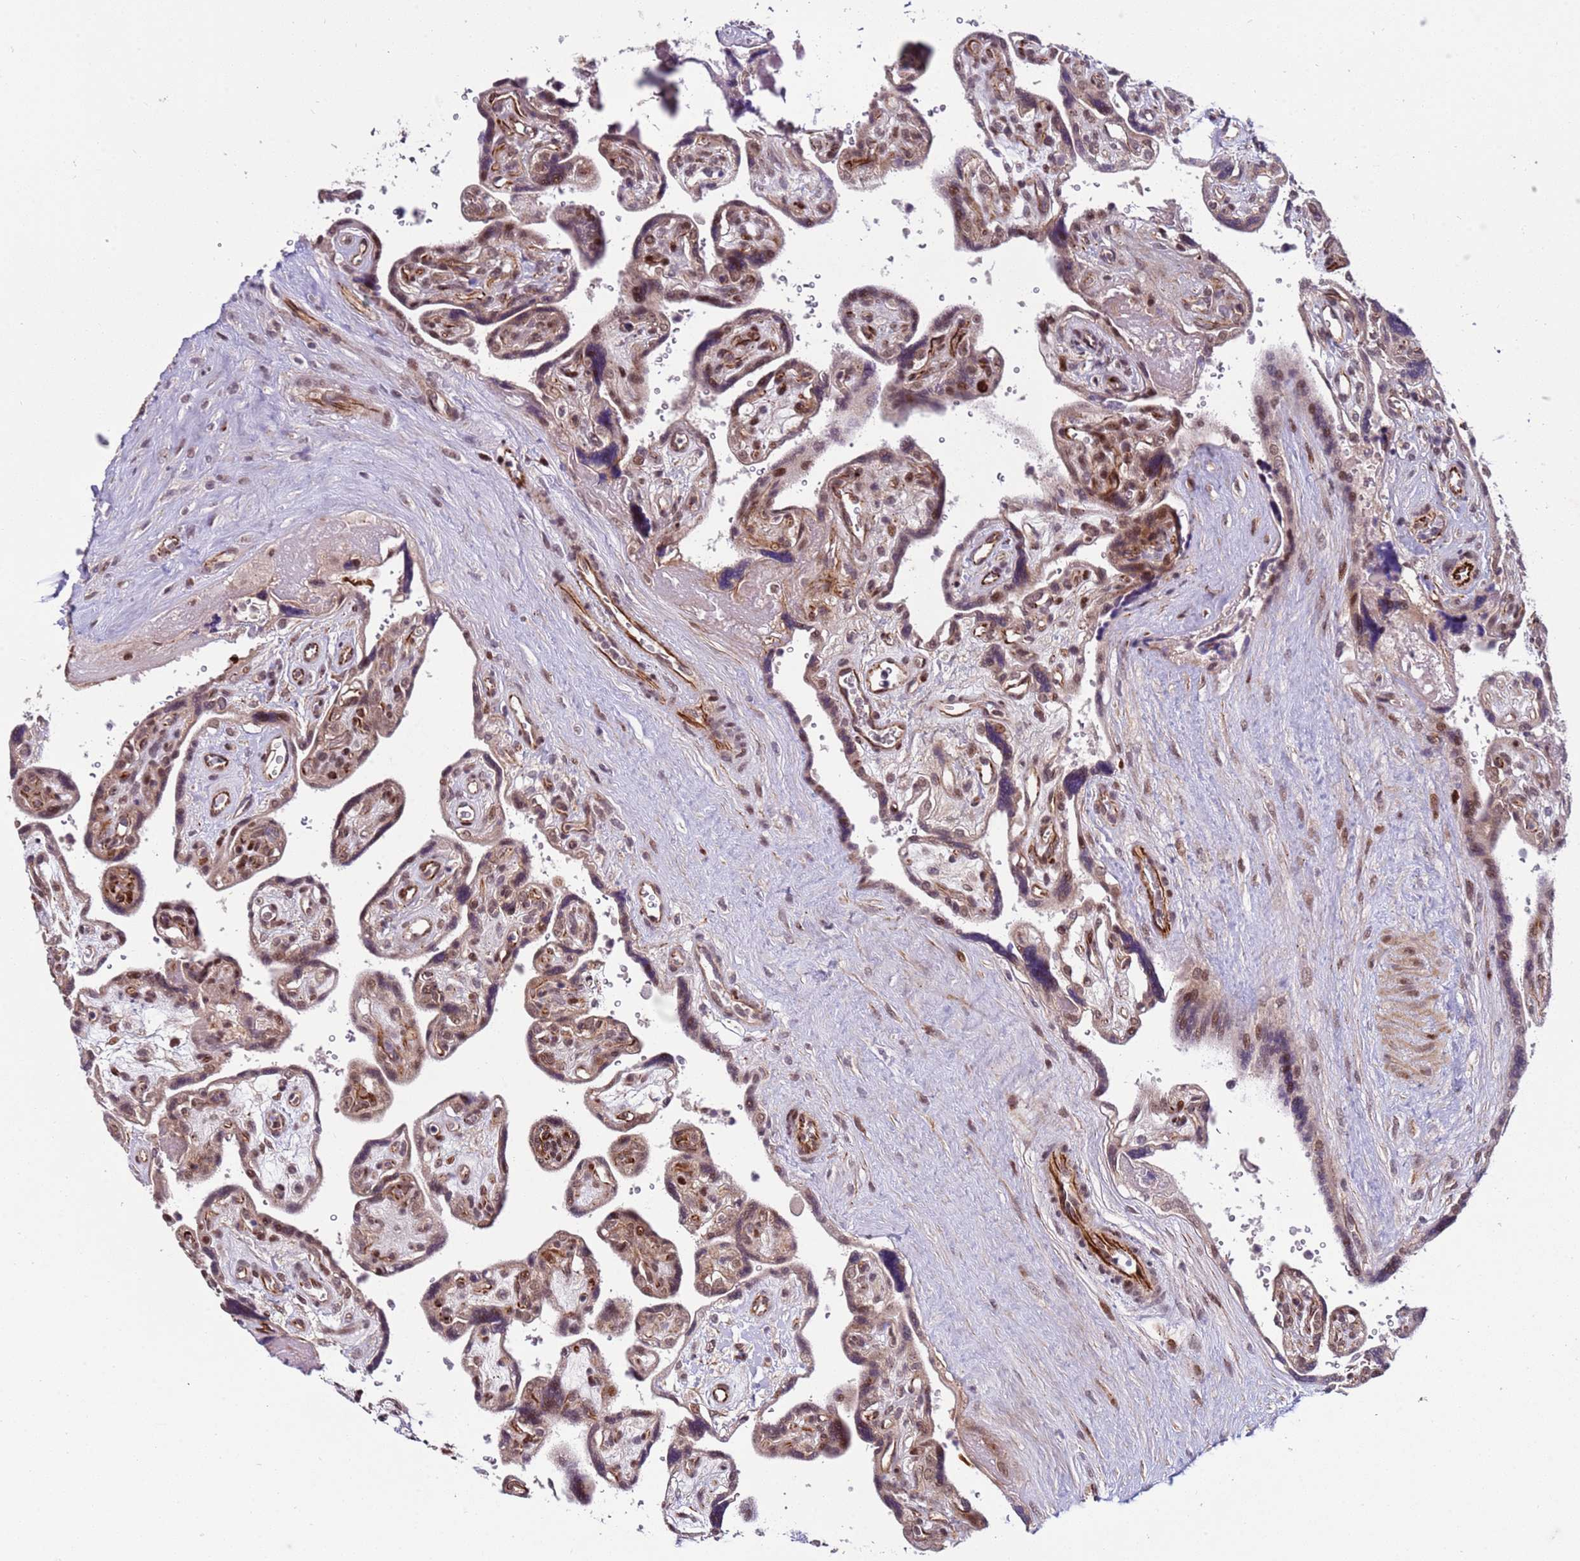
{"staining": {"intensity": "moderate", "quantity": "25%-75%", "location": "cytoplasmic/membranous,nuclear"}, "tissue": "placenta", "cell_type": "Decidual cells", "image_type": "normal", "snomed": [{"axis": "morphology", "description": "Normal tissue, NOS"}, {"axis": "topography", "description": "Placenta"}], "caption": "Decidual cells demonstrate medium levels of moderate cytoplasmic/membranous,nuclear expression in approximately 25%-75% of cells in normal human placenta. The protein is shown in brown color, while the nuclei are stained blue.", "gene": "SHC3", "patient": {"sex": "female", "age": 39}}